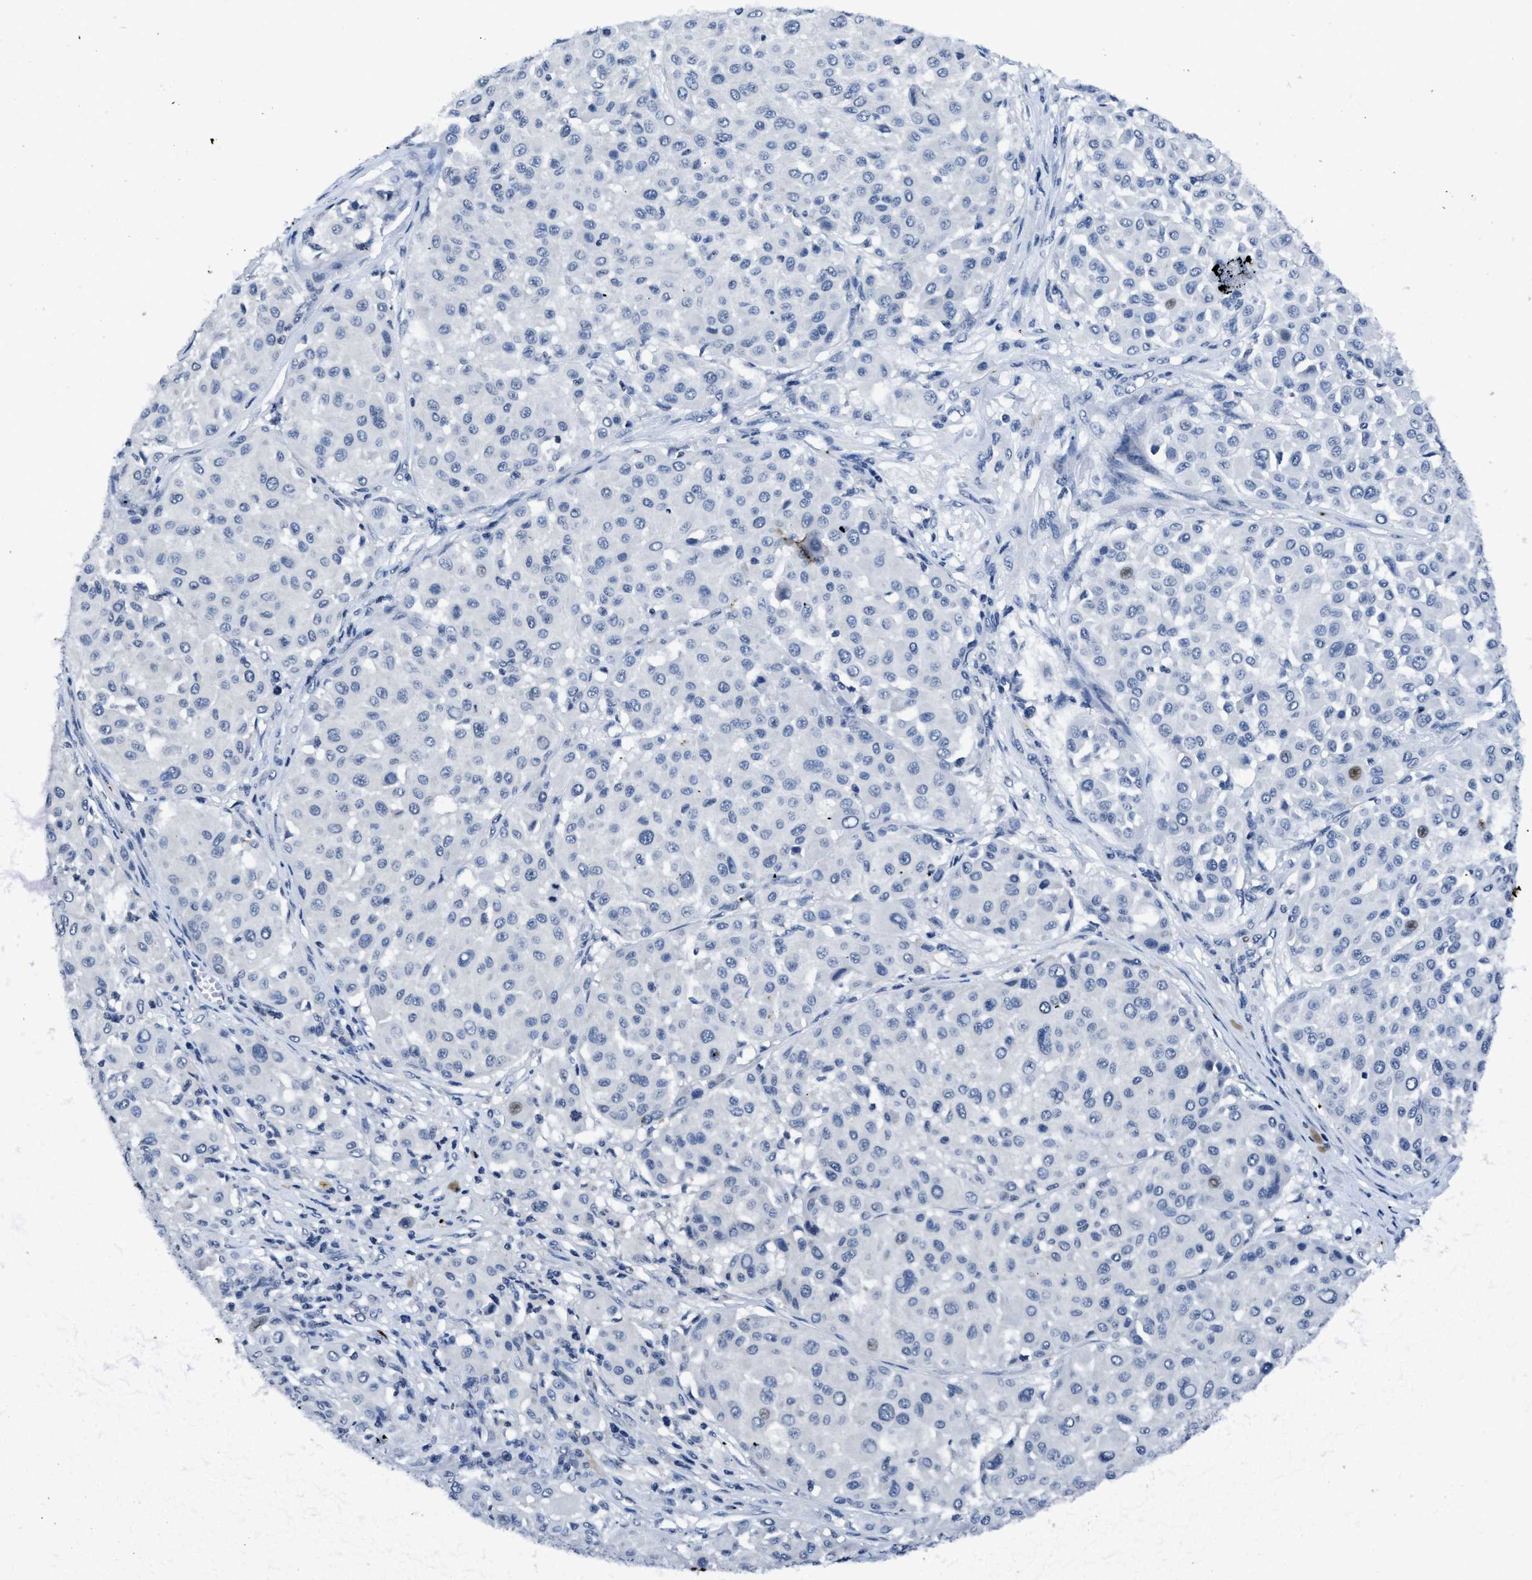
{"staining": {"intensity": "negative", "quantity": "none", "location": "none"}, "tissue": "melanoma", "cell_type": "Tumor cells", "image_type": "cancer", "snomed": [{"axis": "morphology", "description": "Malignant melanoma, Metastatic site"}, {"axis": "topography", "description": "Soft tissue"}], "caption": "A high-resolution photomicrograph shows IHC staining of malignant melanoma (metastatic site), which shows no significant positivity in tumor cells.", "gene": "ITGA2B", "patient": {"sex": "male", "age": 41}}